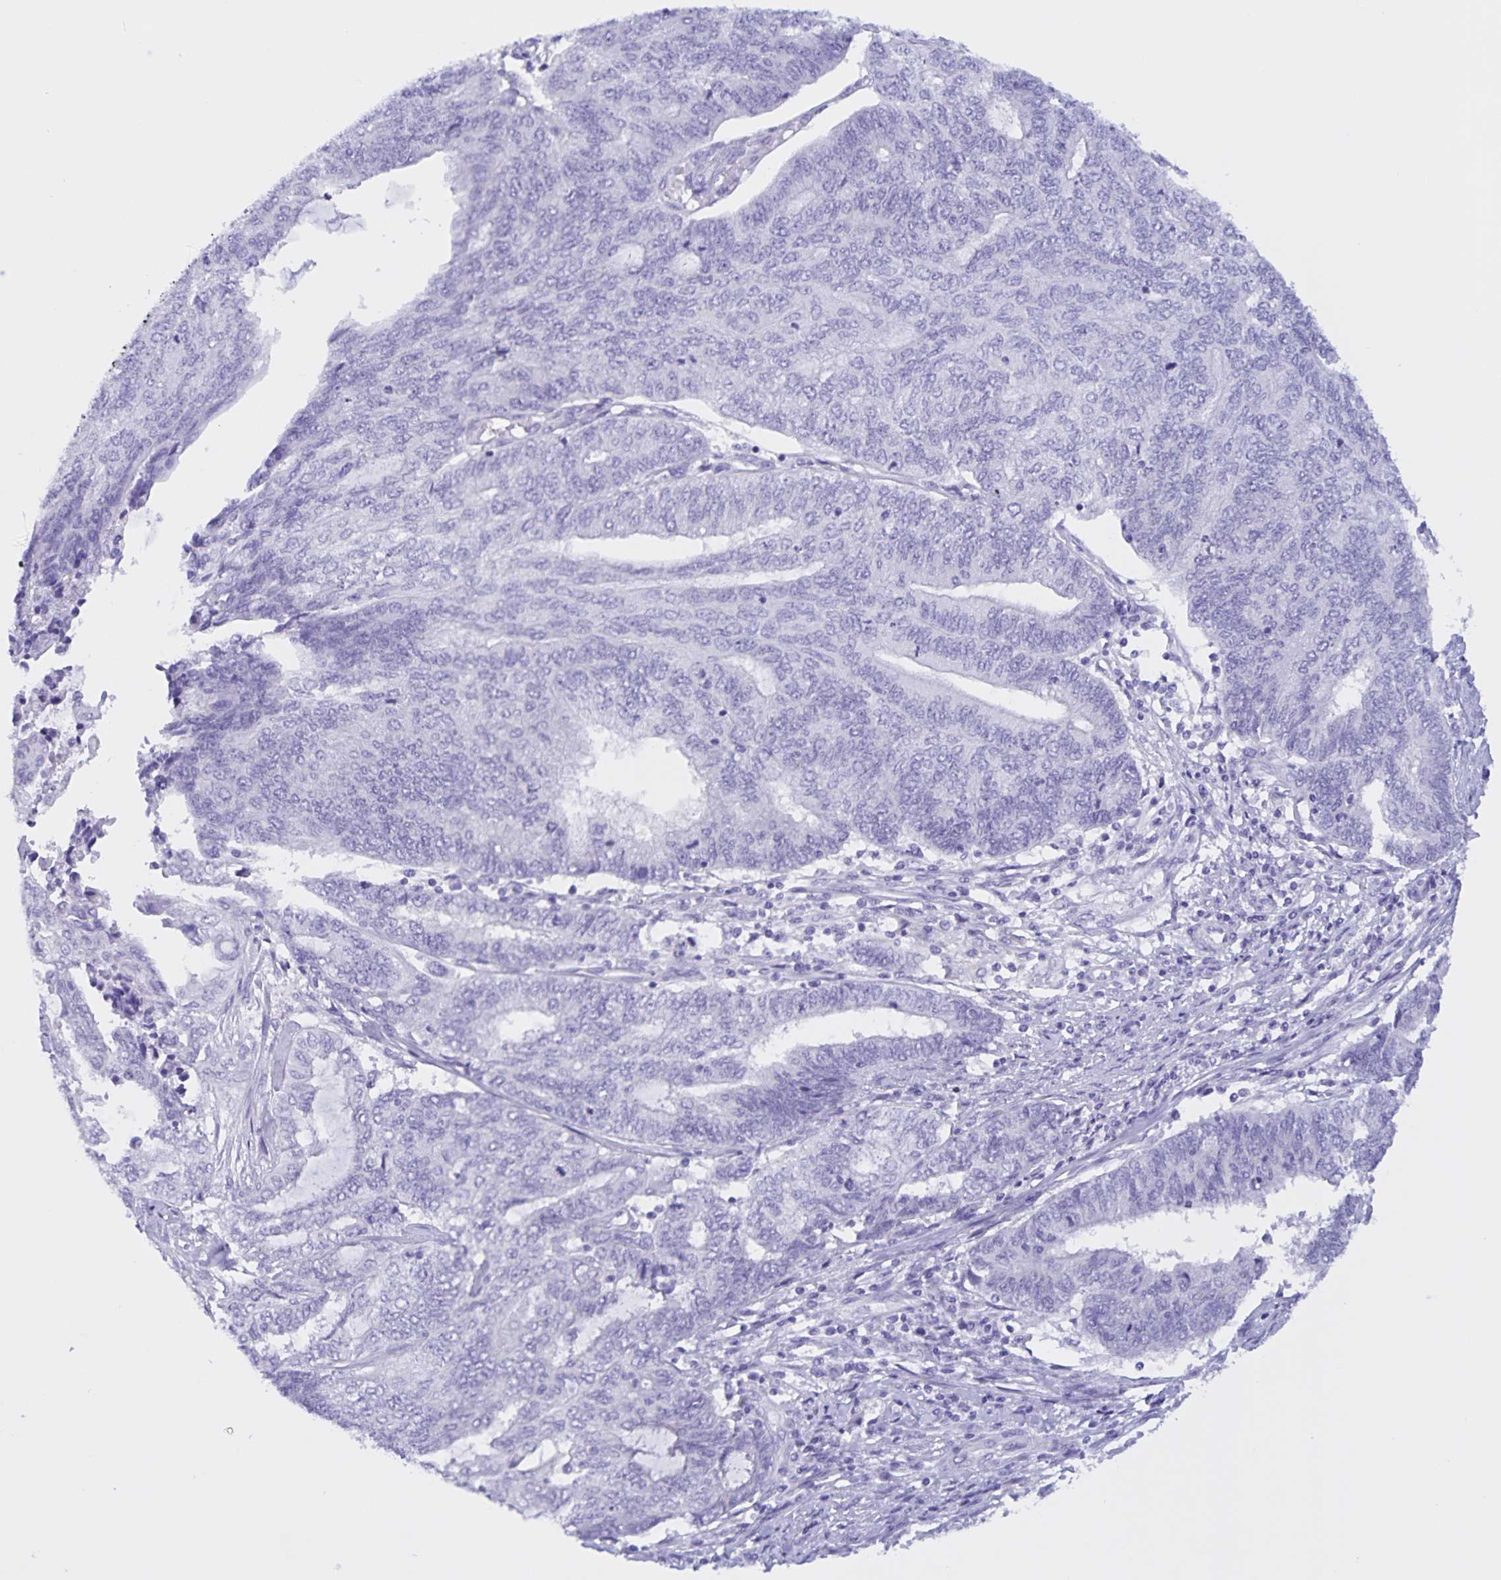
{"staining": {"intensity": "negative", "quantity": "none", "location": "none"}, "tissue": "endometrial cancer", "cell_type": "Tumor cells", "image_type": "cancer", "snomed": [{"axis": "morphology", "description": "Adenocarcinoma, NOS"}, {"axis": "topography", "description": "Uterus"}, {"axis": "topography", "description": "Endometrium"}], "caption": "IHC micrograph of neoplastic tissue: endometrial cancer (adenocarcinoma) stained with DAB (3,3'-diaminobenzidine) reveals no significant protein staining in tumor cells.", "gene": "TGIF2LX", "patient": {"sex": "female", "age": 70}}